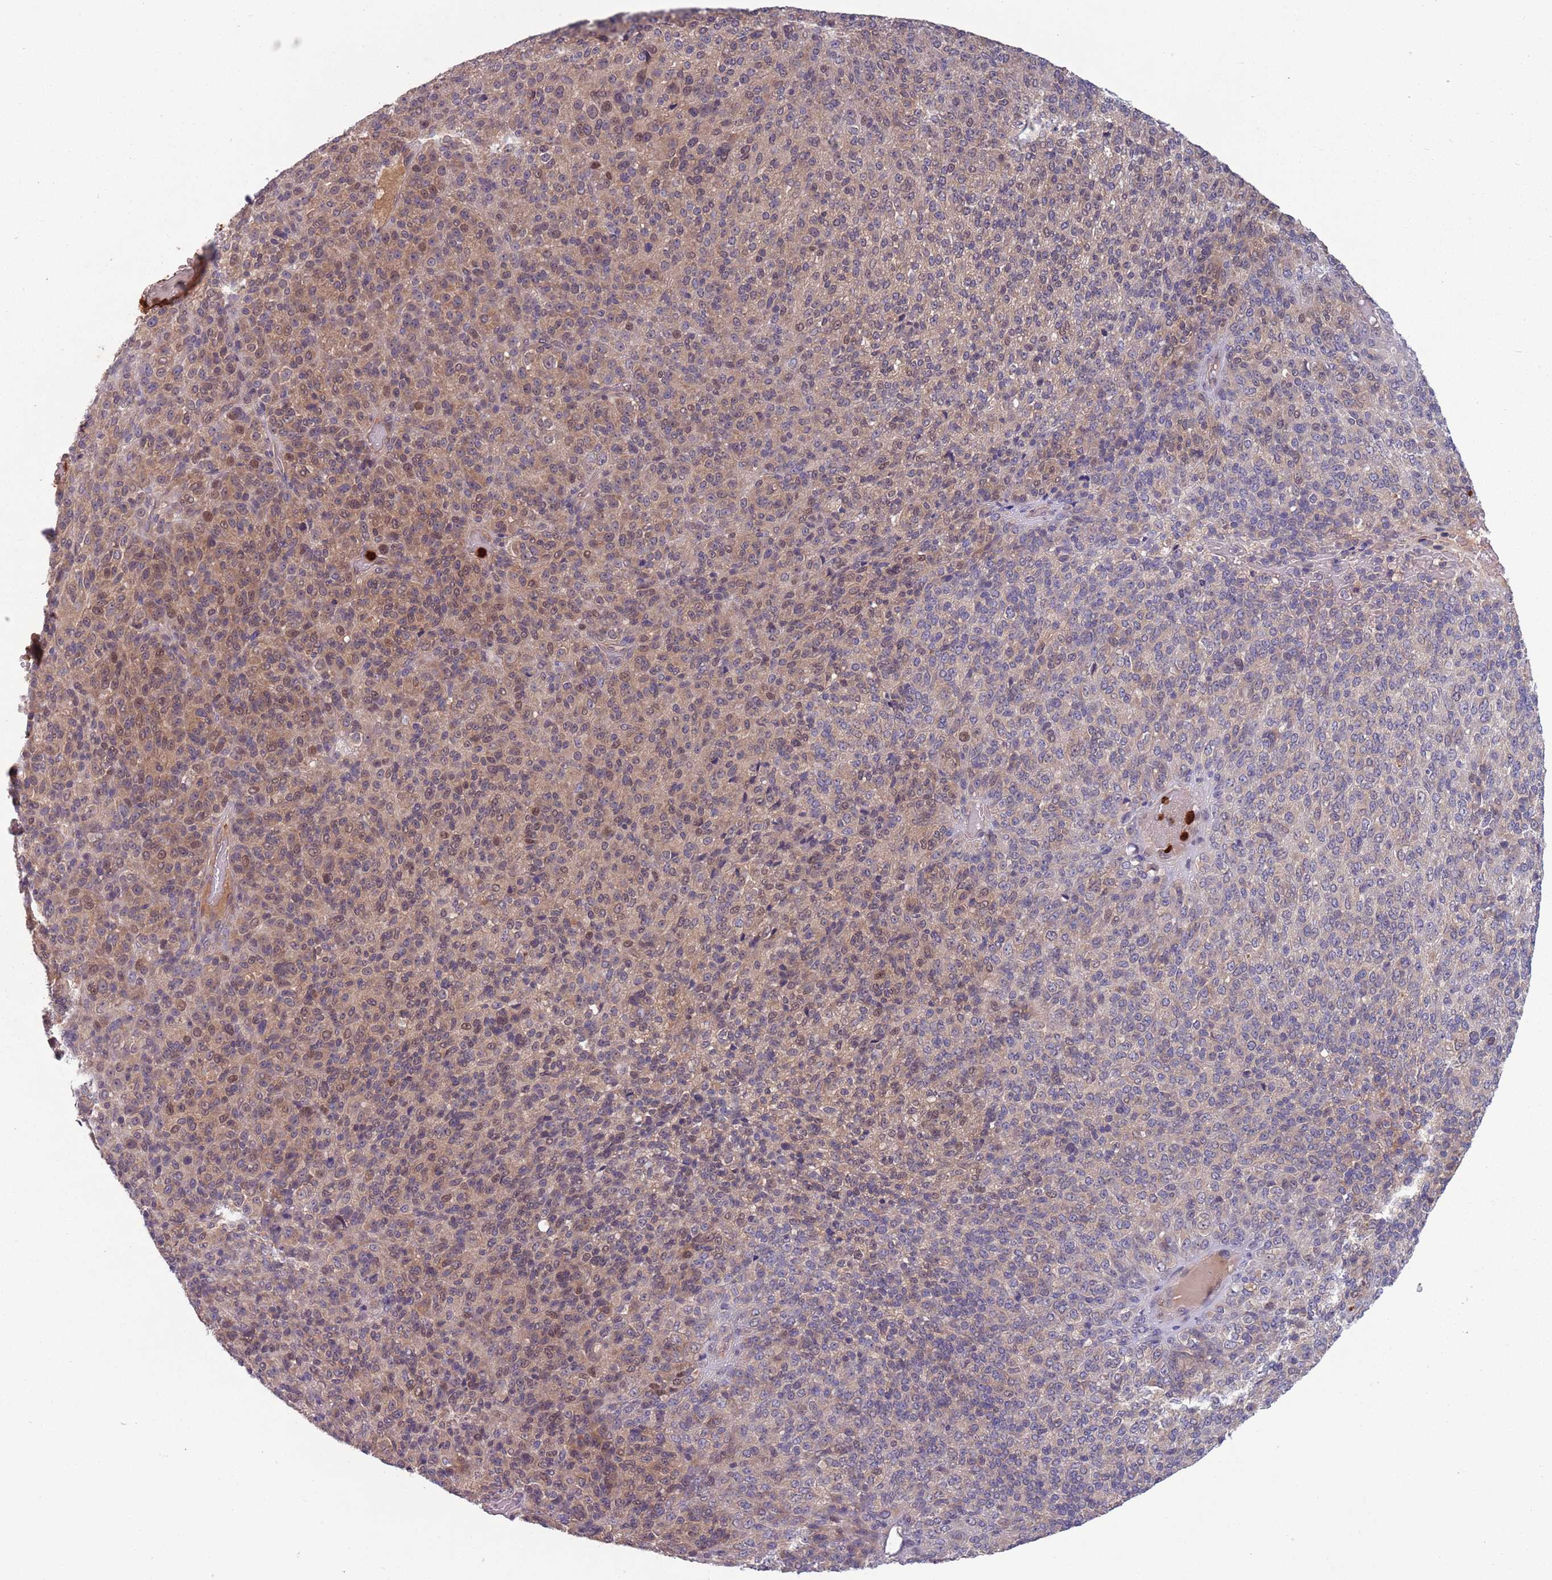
{"staining": {"intensity": "weak", "quantity": "25%-75%", "location": "cytoplasmic/membranous,nuclear"}, "tissue": "melanoma", "cell_type": "Tumor cells", "image_type": "cancer", "snomed": [{"axis": "morphology", "description": "Malignant melanoma, Metastatic site"}, {"axis": "topography", "description": "Brain"}], "caption": "DAB immunohistochemical staining of malignant melanoma (metastatic site) exhibits weak cytoplasmic/membranous and nuclear protein positivity in about 25%-75% of tumor cells. (Stains: DAB (3,3'-diaminobenzidine) in brown, nuclei in blue, Microscopy: brightfield microscopy at high magnification).", "gene": "TYW1", "patient": {"sex": "female", "age": 56}}